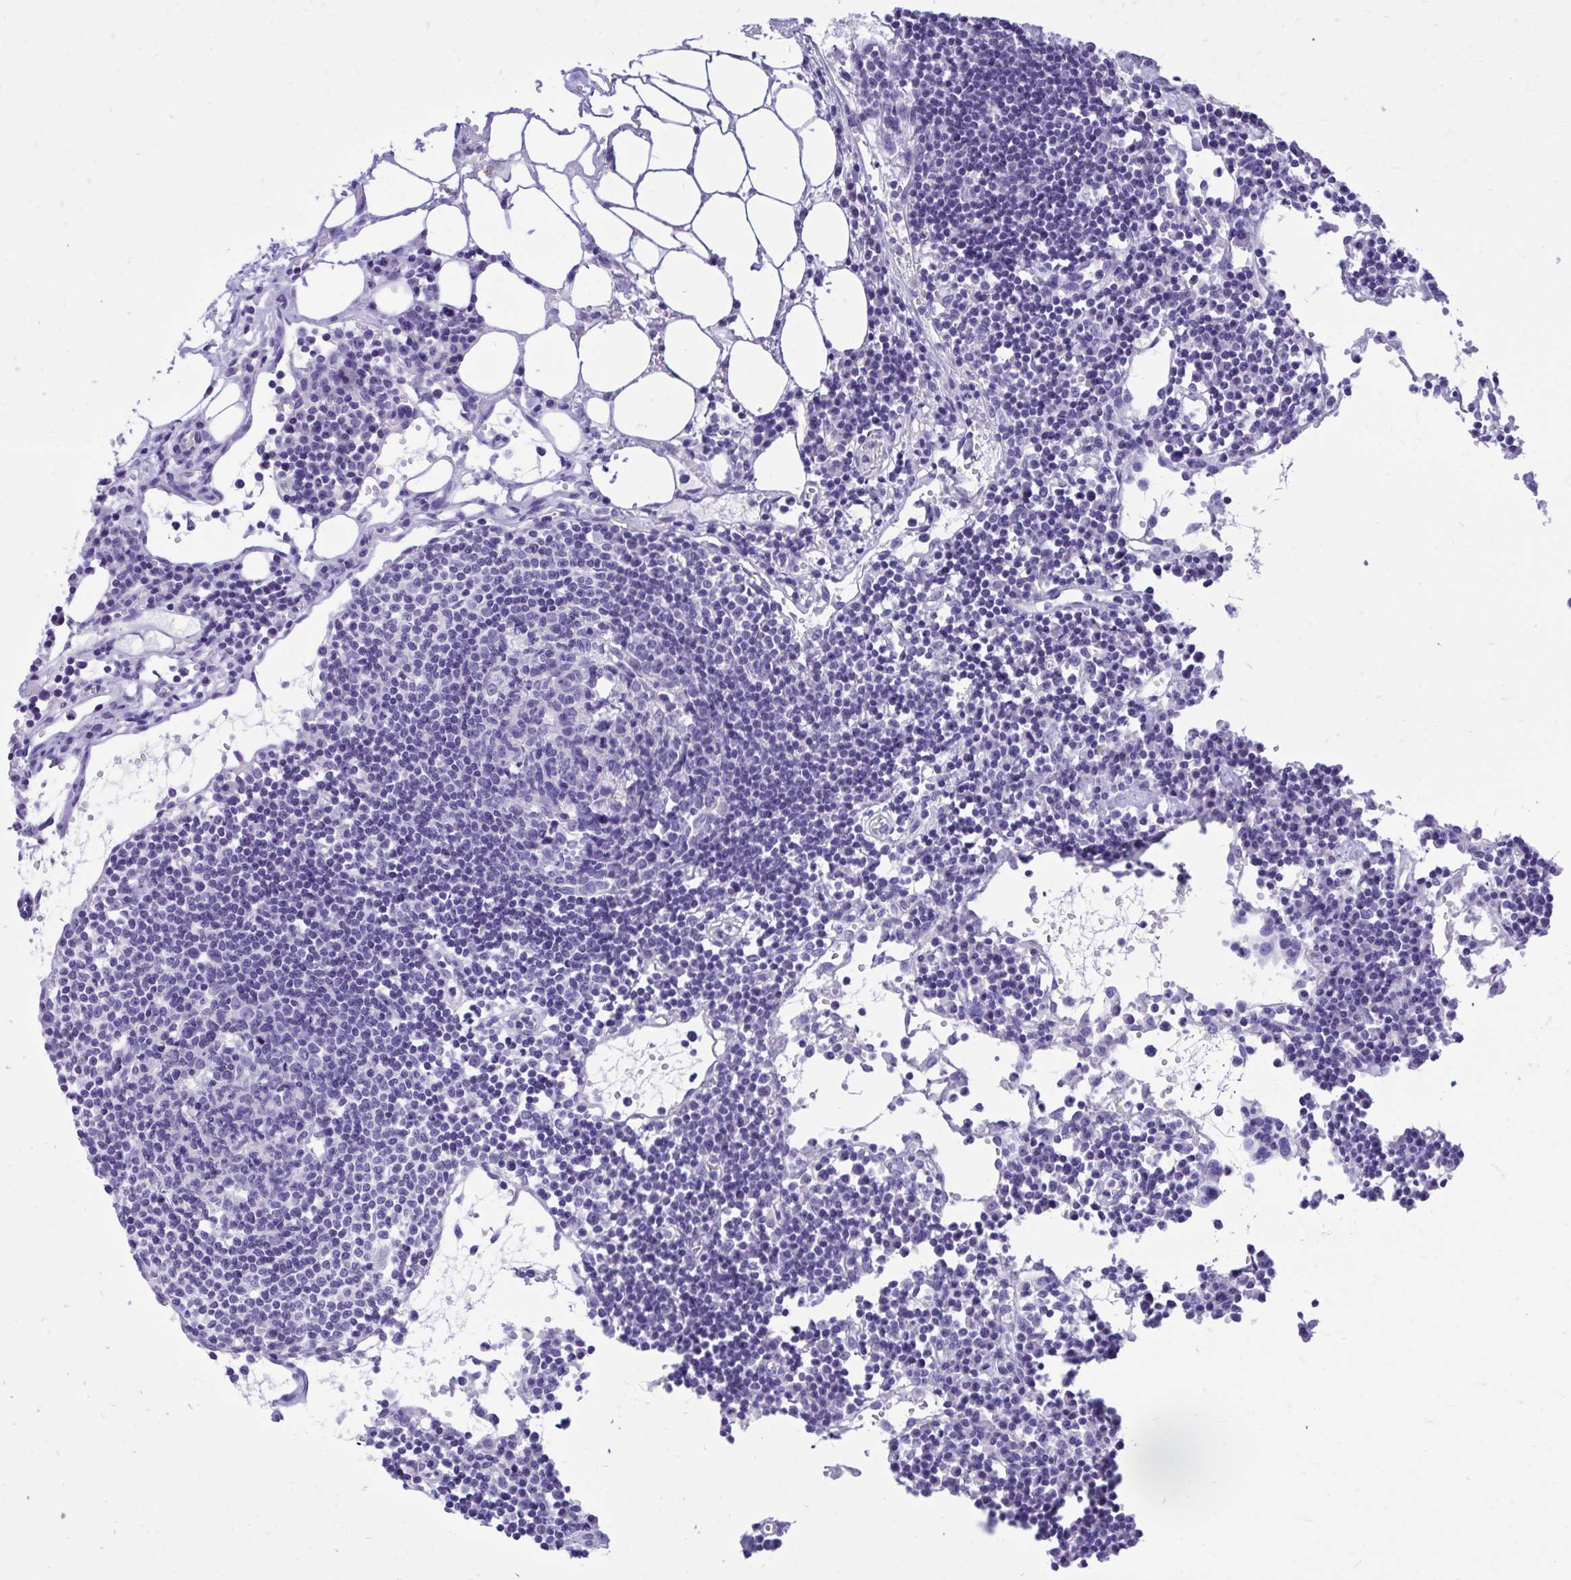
{"staining": {"intensity": "negative", "quantity": "none", "location": "none"}, "tissue": "lymph node", "cell_type": "Germinal center cells", "image_type": "normal", "snomed": [{"axis": "morphology", "description": "Normal tissue, NOS"}, {"axis": "topography", "description": "Lymph node"}], "caption": "DAB (3,3'-diaminobenzidine) immunohistochemical staining of unremarkable human lymph node exhibits no significant staining in germinal center cells.", "gene": "MON1A", "patient": {"sex": "female", "age": 78}}